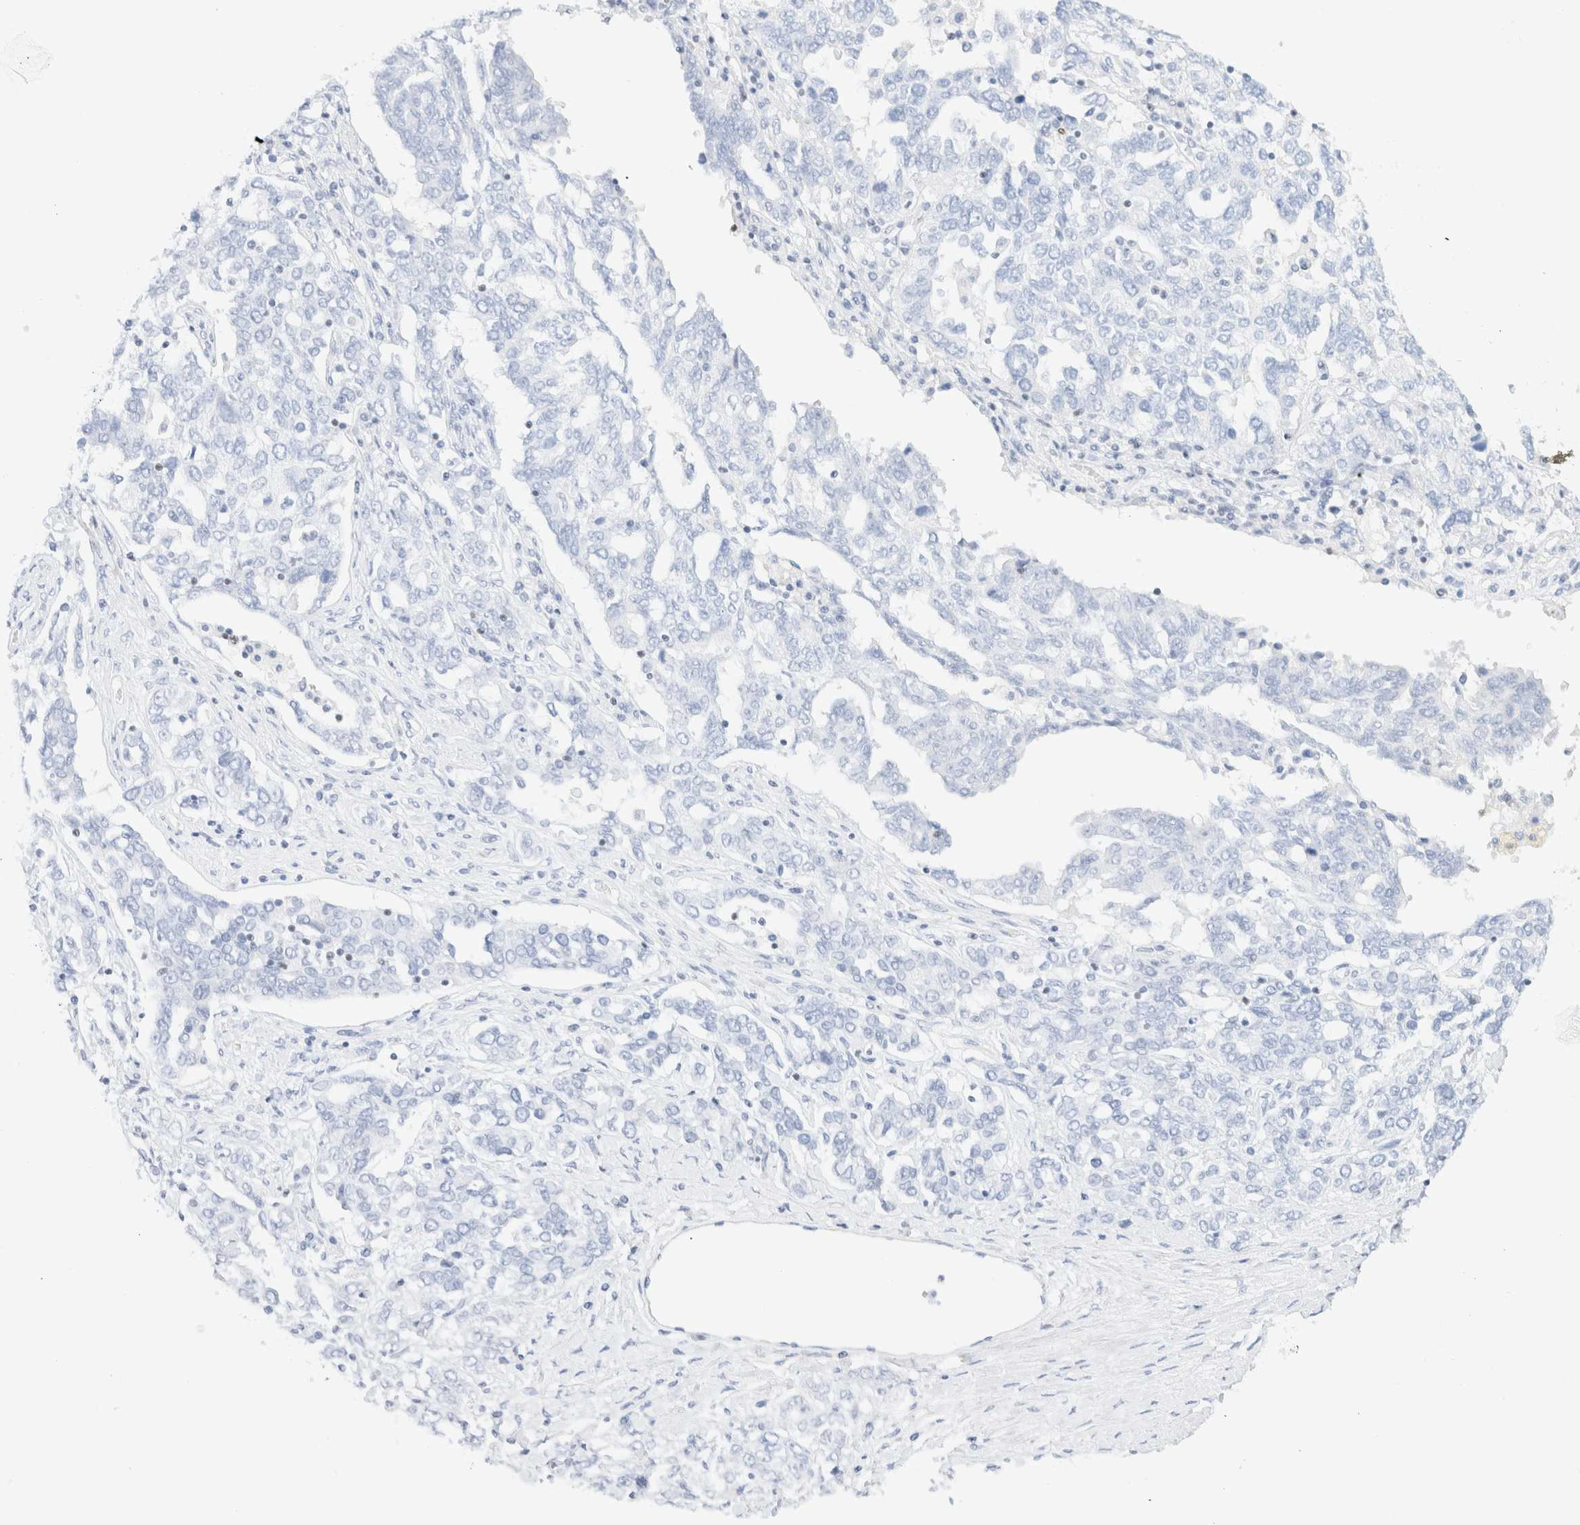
{"staining": {"intensity": "negative", "quantity": "none", "location": "none"}, "tissue": "ovarian cancer", "cell_type": "Tumor cells", "image_type": "cancer", "snomed": [{"axis": "morphology", "description": "Carcinoma, endometroid"}, {"axis": "topography", "description": "Ovary"}], "caption": "DAB immunohistochemical staining of ovarian endometroid carcinoma demonstrates no significant positivity in tumor cells. The staining was performed using DAB to visualize the protein expression in brown, while the nuclei were stained in blue with hematoxylin (Magnification: 20x).", "gene": "IKZF3", "patient": {"sex": "female", "age": 62}}